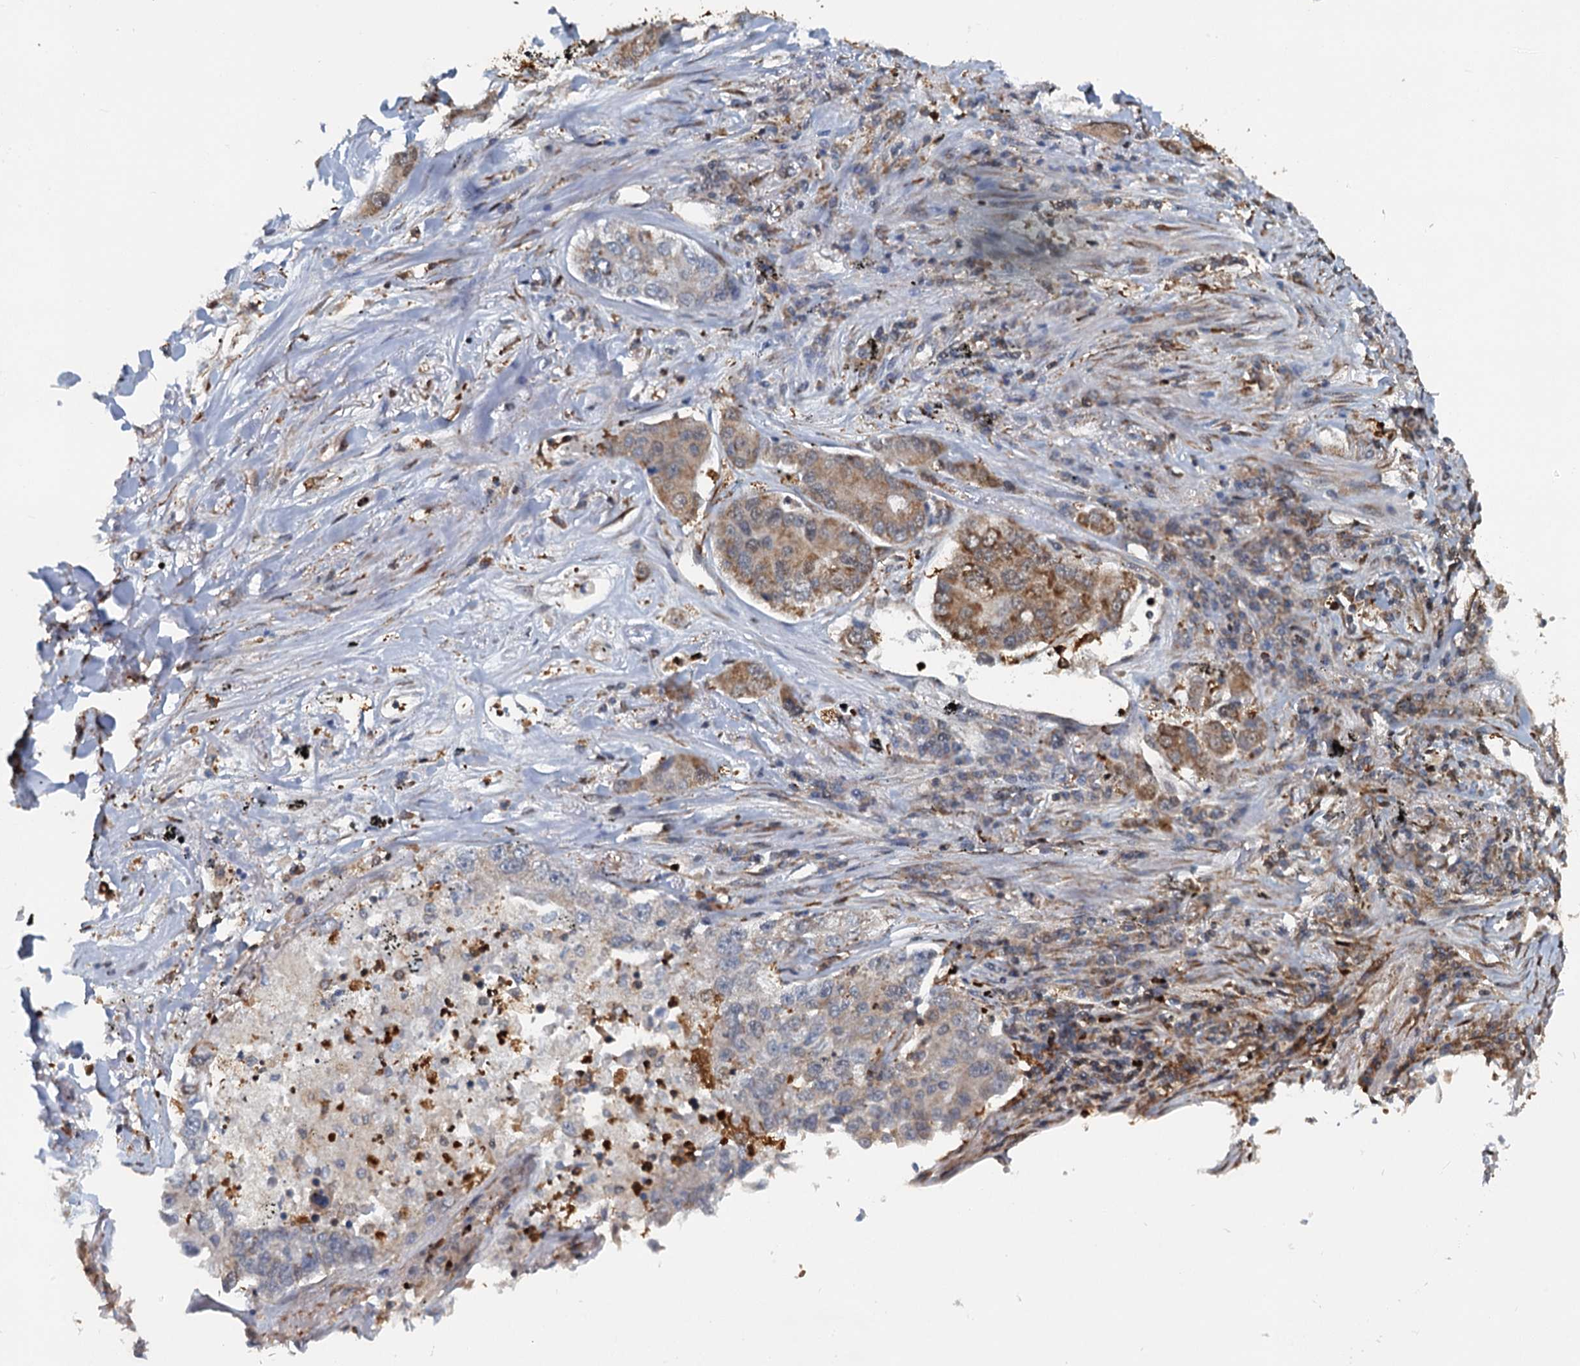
{"staining": {"intensity": "moderate", "quantity": ">75%", "location": "cytoplasmic/membranous"}, "tissue": "lung cancer", "cell_type": "Tumor cells", "image_type": "cancer", "snomed": [{"axis": "morphology", "description": "Adenocarcinoma, NOS"}, {"axis": "topography", "description": "Lung"}], "caption": "This histopathology image displays immunohistochemistry (IHC) staining of lung cancer (adenocarcinoma), with medium moderate cytoplasmic/membranous staining in about >75% of tumor cells.", "gene": "GPI", "patient": {"sex": "male", "age": 49}}